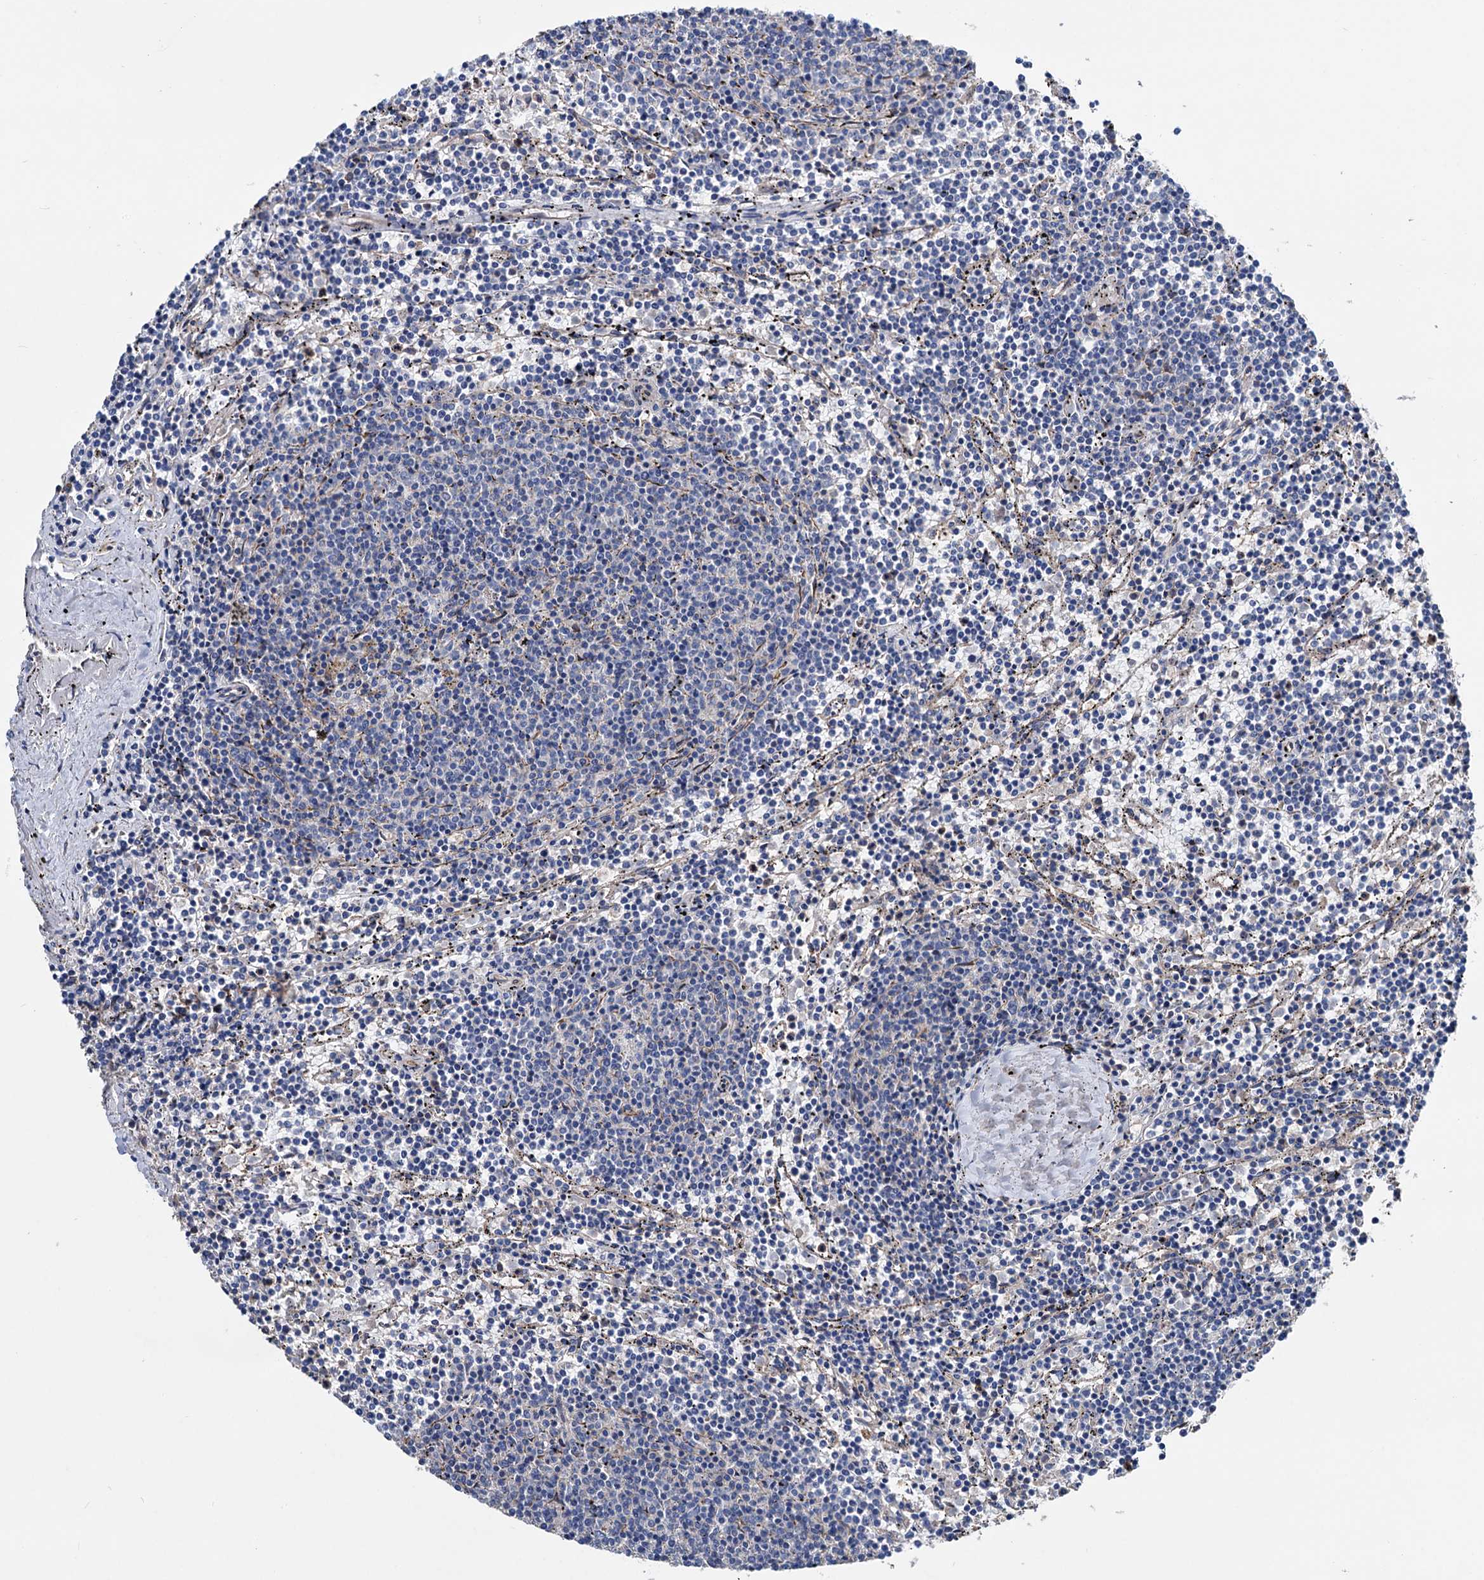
{"staining": {"intensity": "negative", "quantity": "none", "location": "none"}, "tissue": "lymphoma", "cell_type": "Tumor cells", "image_type": "cancer", "snomed": [{"axis": "morphology", "description": "Malignant lymphoma, non-Hodgkin's type, Low grade"}, {"axis": "topography", "description": "Spleen"}], "caption": "Immunohistochemistry image of lymphoma stained for a protein (brown), which shows no positivity in tumor cells.", "gene": "STING1", "patient": {"sex": "female", "age": 50}}